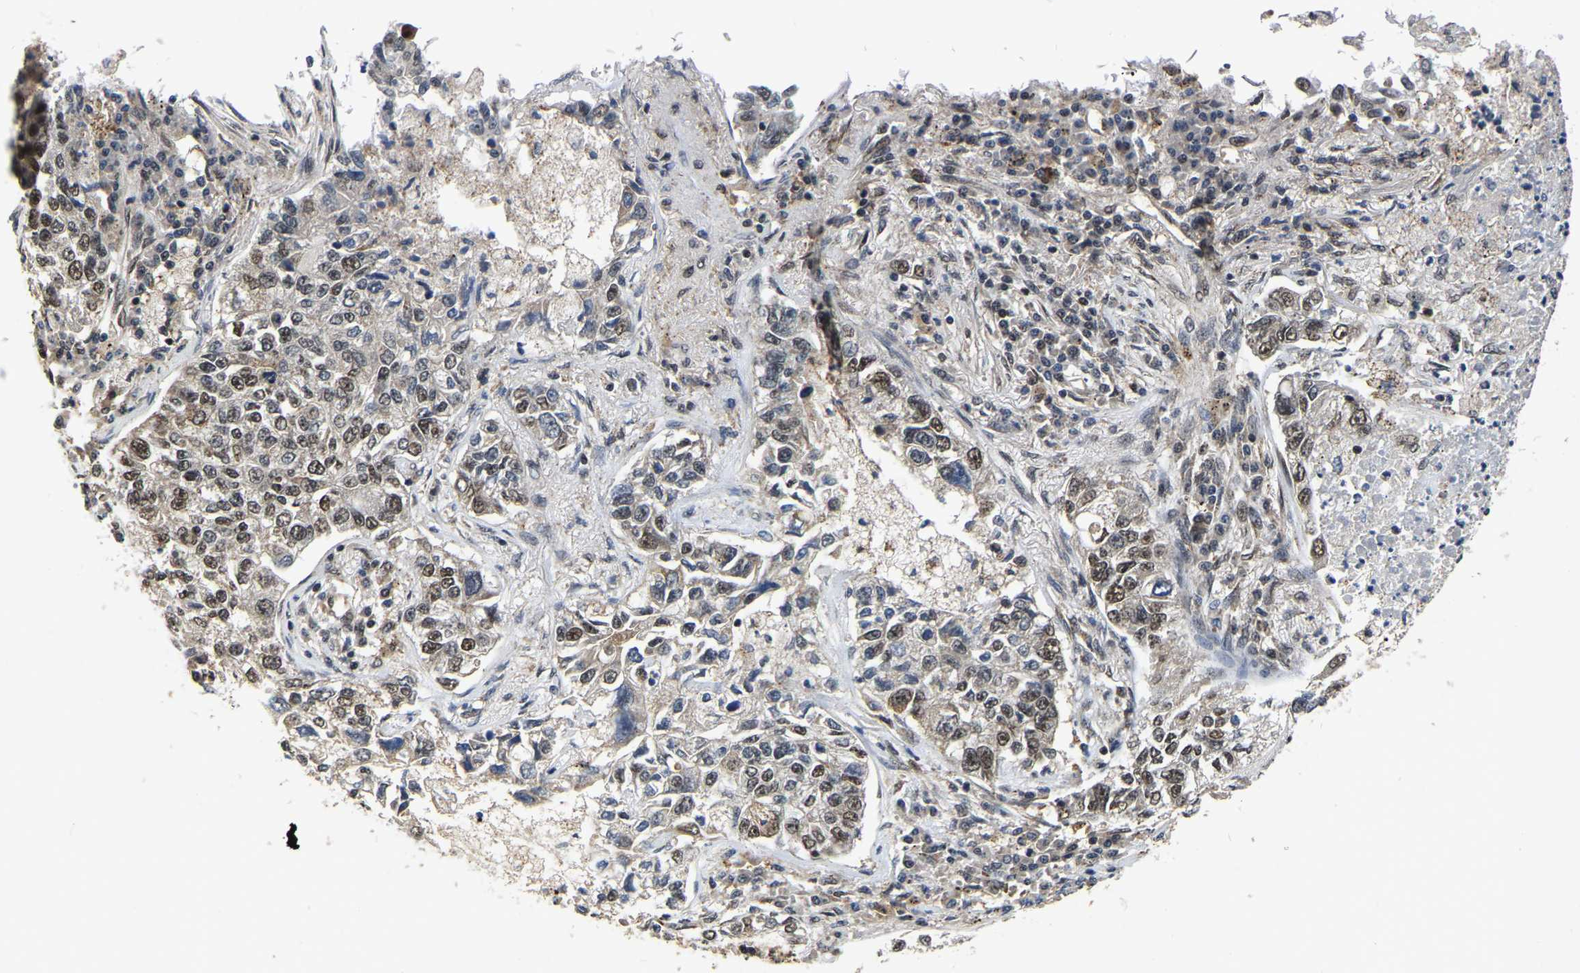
{"staining": {"intensity": "moderate", "quantity": "25%-75%", "location": "nuclear"}, "tissue": "lung cancer", "cell_type": "Tumor cells", "image_type": "cancer", "snomed": [{"axis": "morphology", "description": "Adenocarcinoma, NOS"}, {"axis": "topography", "description": "Lung"}], "caption": "Immunohistochemistry staining of lung cancer, which displays medium levels of moderate nuclear expression in approximately 25%-75% of tumor cells indicating moderate nuclear protein expression. The staining was performed using DAB (3,3'-diaminobenzidine) (brown) for protein detection and nuclei were counterstained in hematoxylin (blue).", "gene": "CIAO1", "patient": {"sex": "male", "age": 49}}